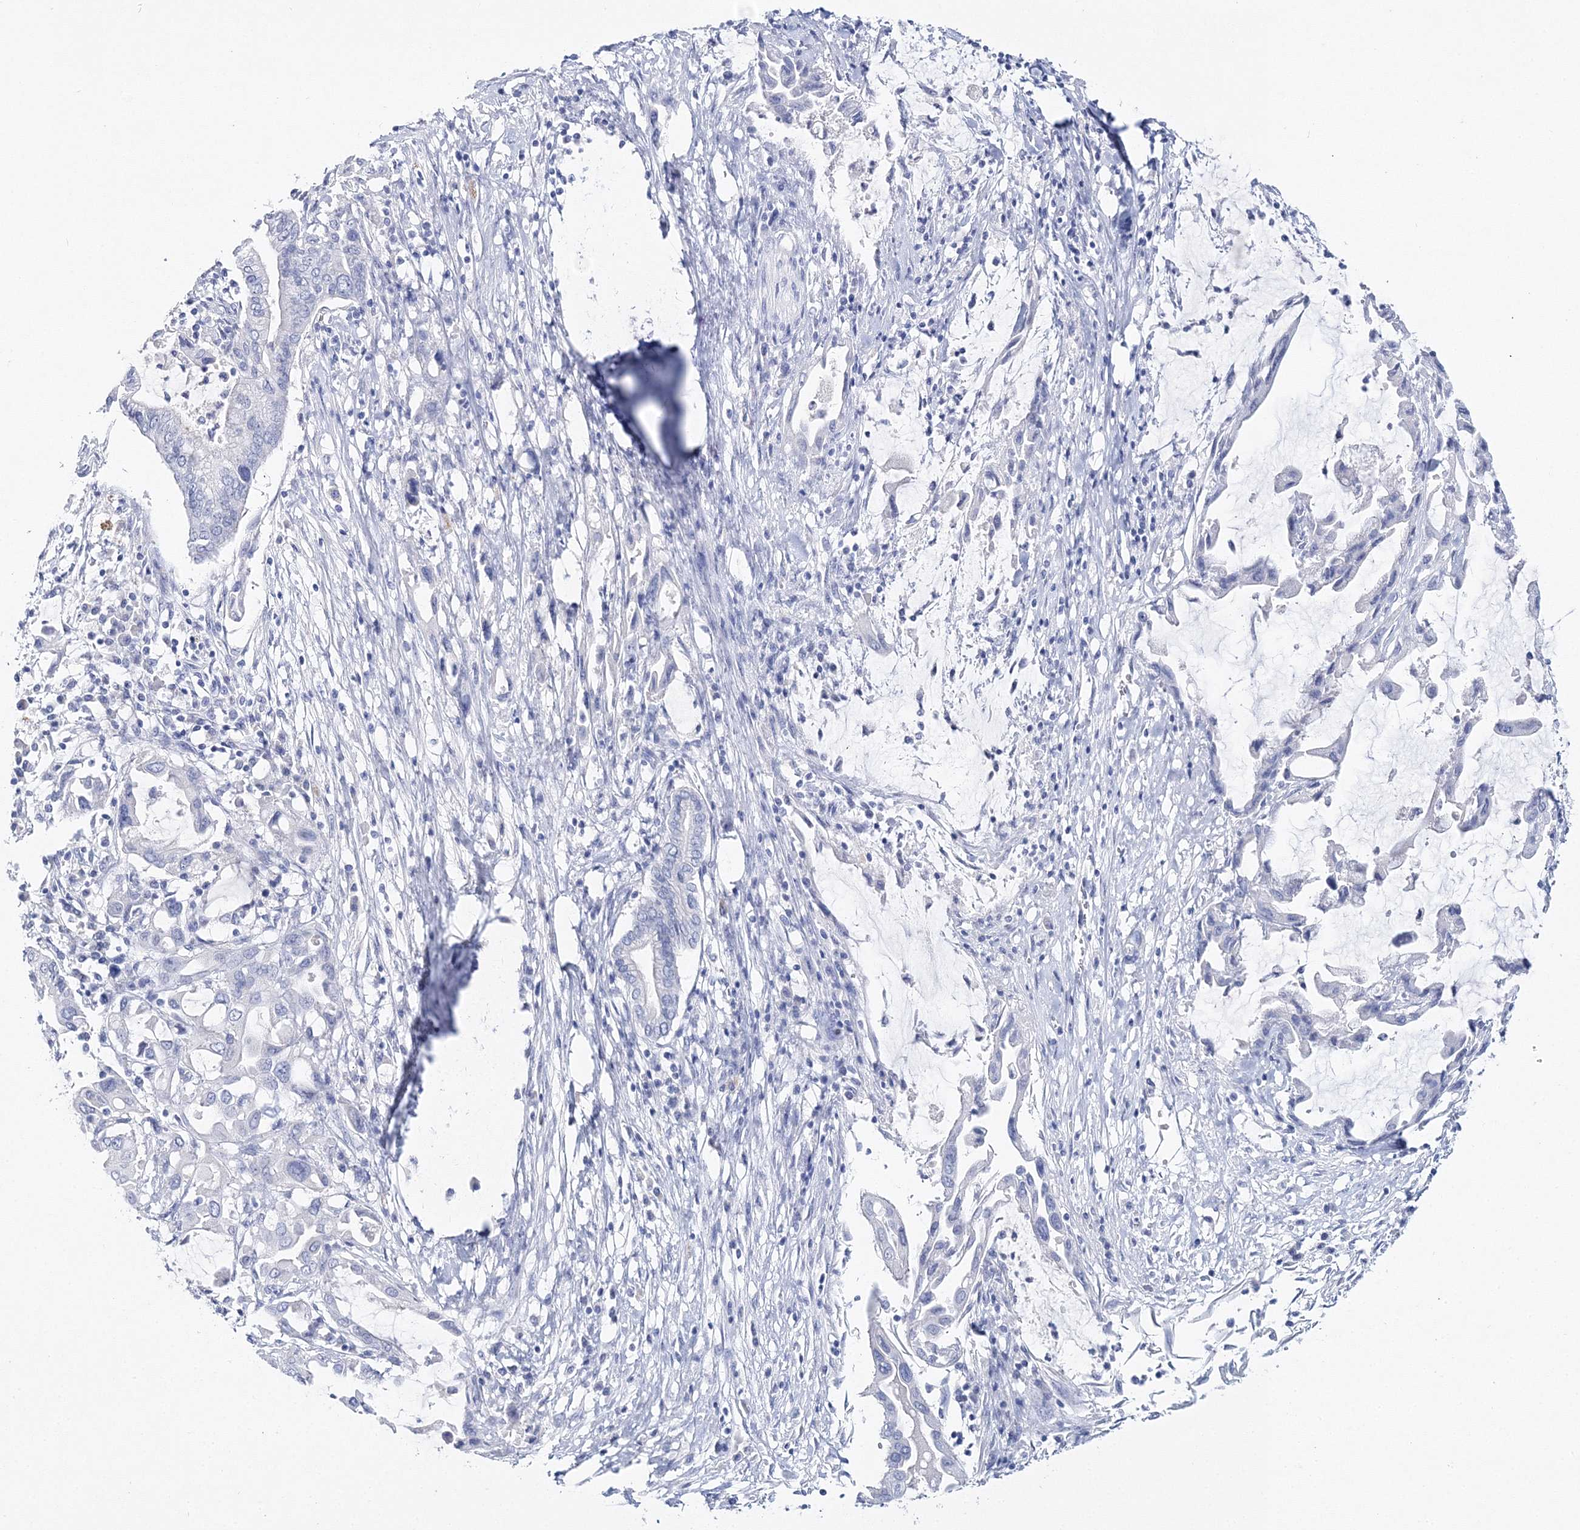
{"staining": {"intensity": "negative", "quantity": "none", "location": "none"}, "tissue": "pancreatic cancer", "cell_type": "Tumor cells", "image_type": "cancer", "snomed": [{"axis": "morphology", "description": "Adenocarcinoma, NOS"}, {"axis": "topography", "description": "Pancreas"}], "caption": "Pancreatic adenocarcinoma was stained to show a protein in brown. There is no significant staining in tumor cells.", "gene": "MYOZ2", "patient": {"sex": "female", "age": 57}}